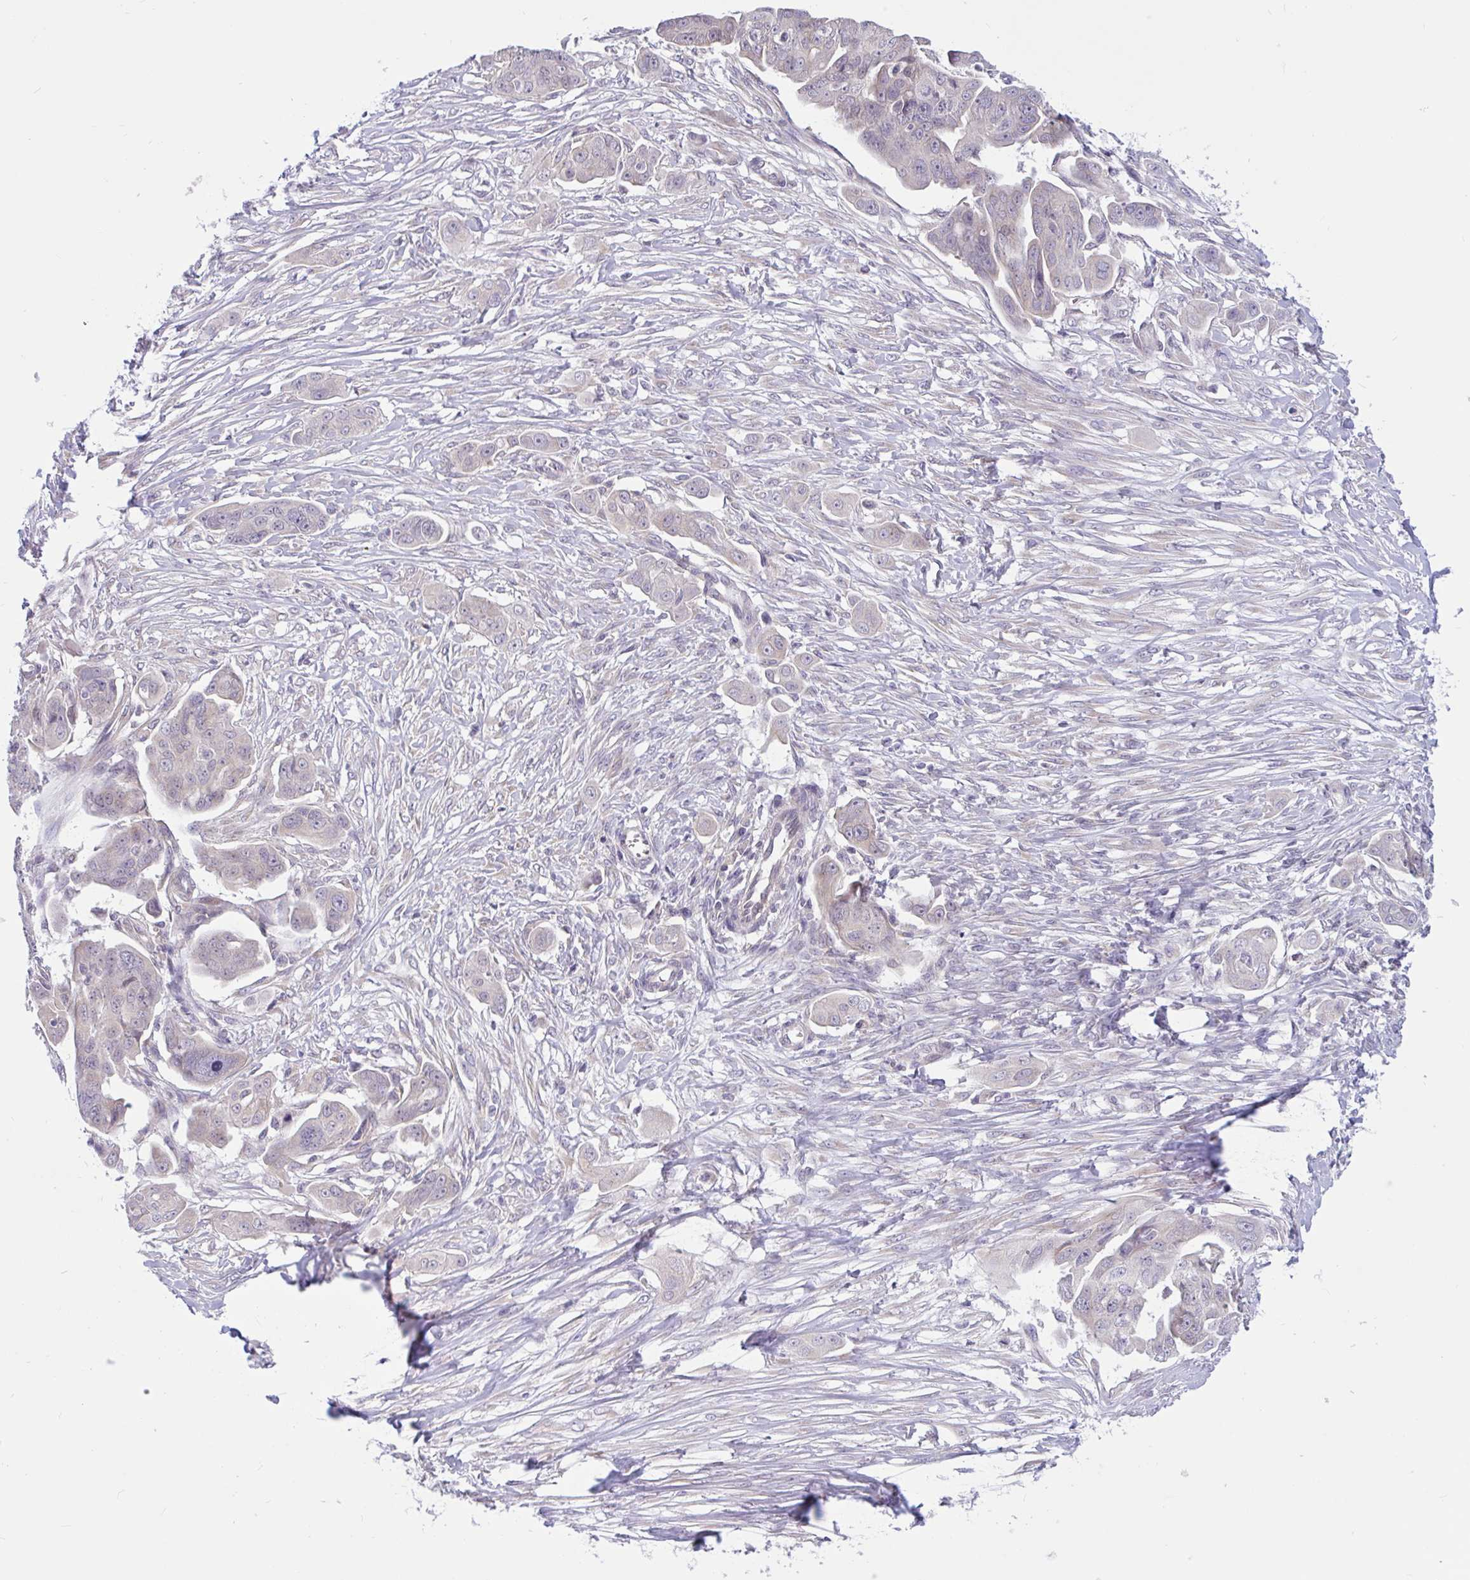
{"staining": {"intensity": "weak", "quantity": "<25%", "location": "cytoplasmic/membranous"}, "tissue": "ovarian cancer", "cell_type": "Tumor cells", "image_type": "cancer", "snomed": [{"axis": "morphology", "description": "Carcinoma, endometroid"}, {"axis": "topography", "description": "Ovary"}], "caption": "A high-resolution histopathology image shows immunohistochemistry (IHC) staining of ovarian cancer (endometroid carcinoma), which reveals no significant positivity in tumor cells.", "gene": "CAMLG", "patient": {"sex": "female", "age": 70}}